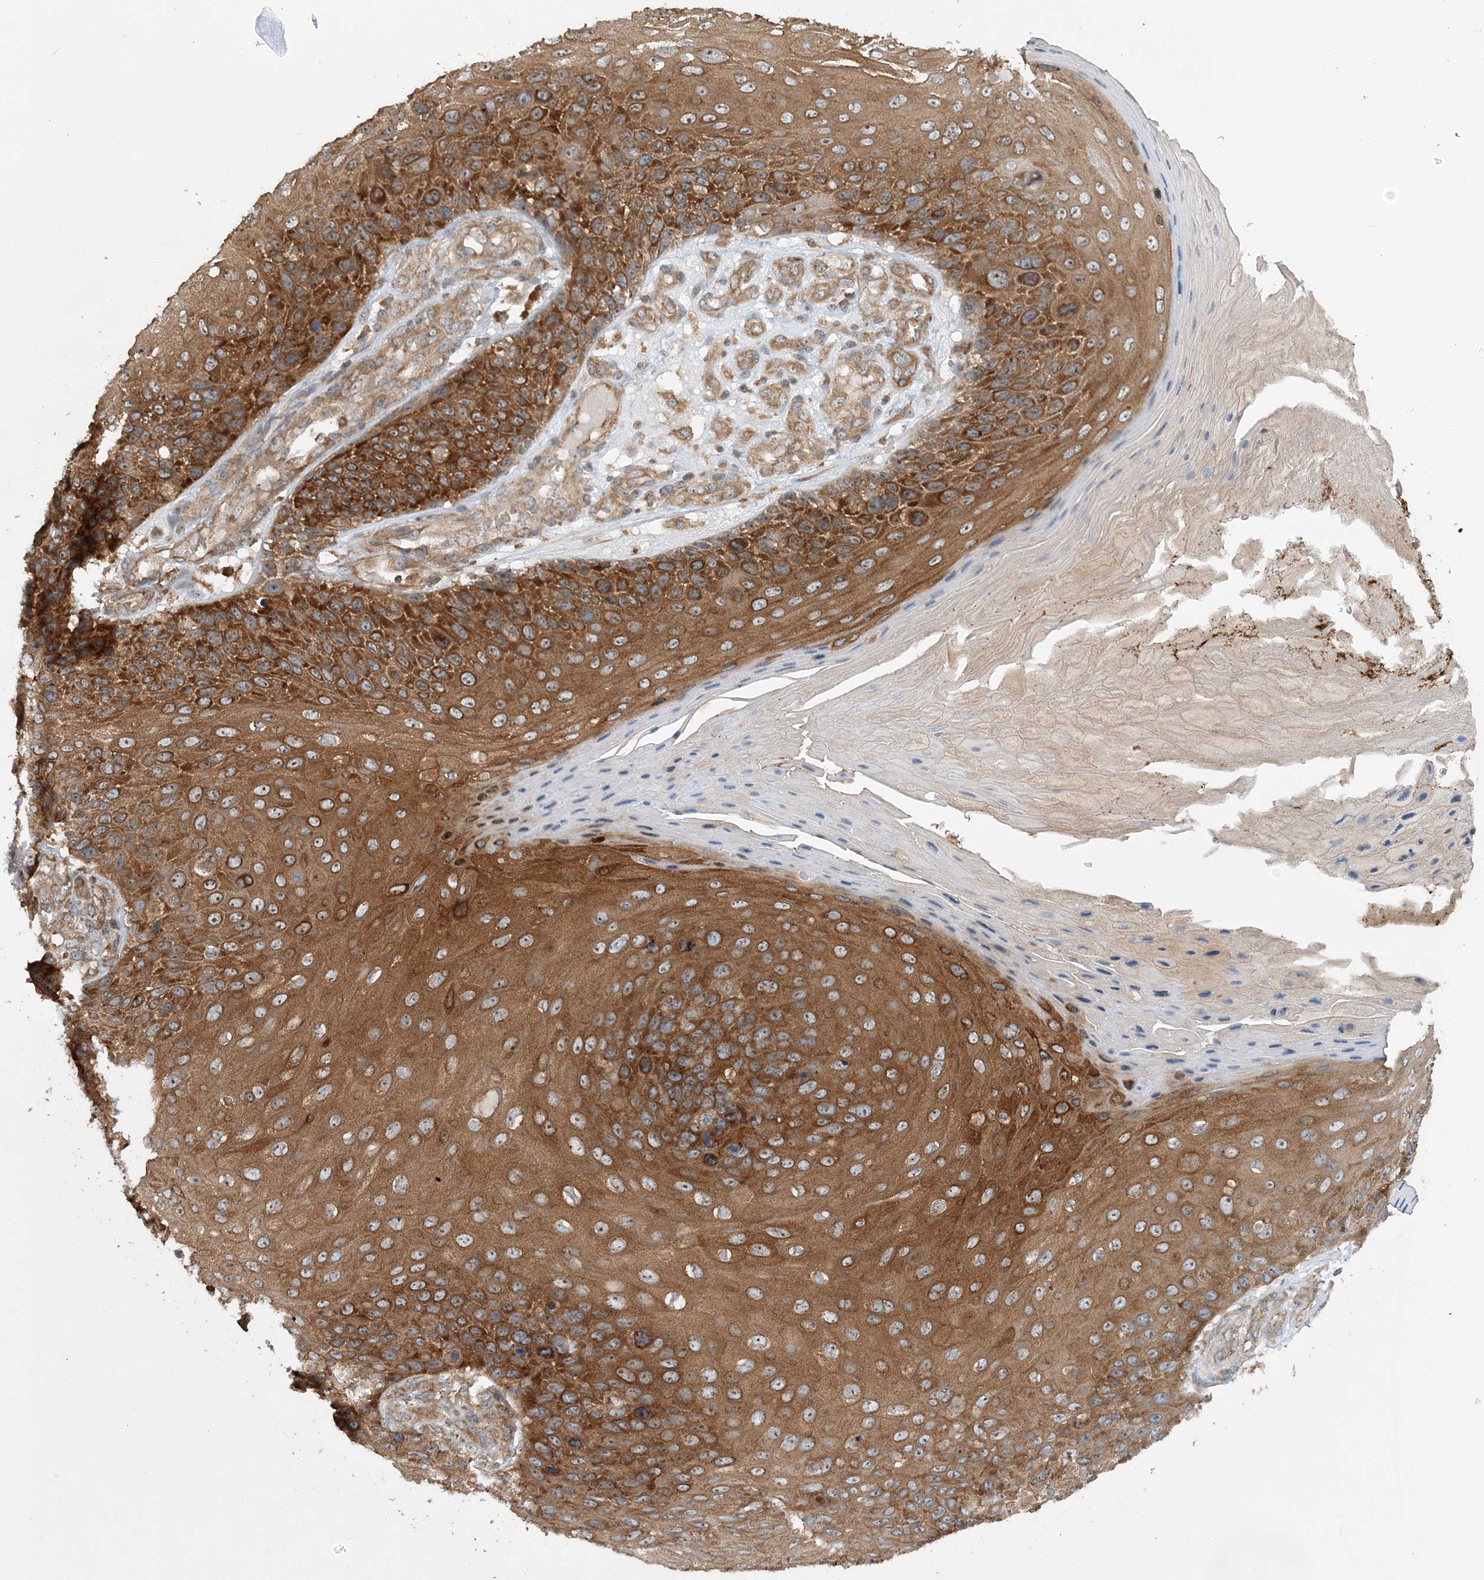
{"staining": {"intensity": "strong", "quantity": ">75%", "location": "cytoplasmic/membranous"}, "tissue": "skin cancer", "cell_type": "Tumor cells", "image_type": "cancer", "snomed": [{"axis": "morphology", "description": "Squamous cell carcinoma, NOS"}, {"axis": "topography", "description": "Skin"}], "caption": "Skin cancer (squamous cell carcinoma) was stained to show a protein in brown. There is high levels of strong cytoplasmic/membranous positivity in about >75% of tumor cells.", "gene": "ACAP2", "patient": {"sex": "female", "age": 88}}